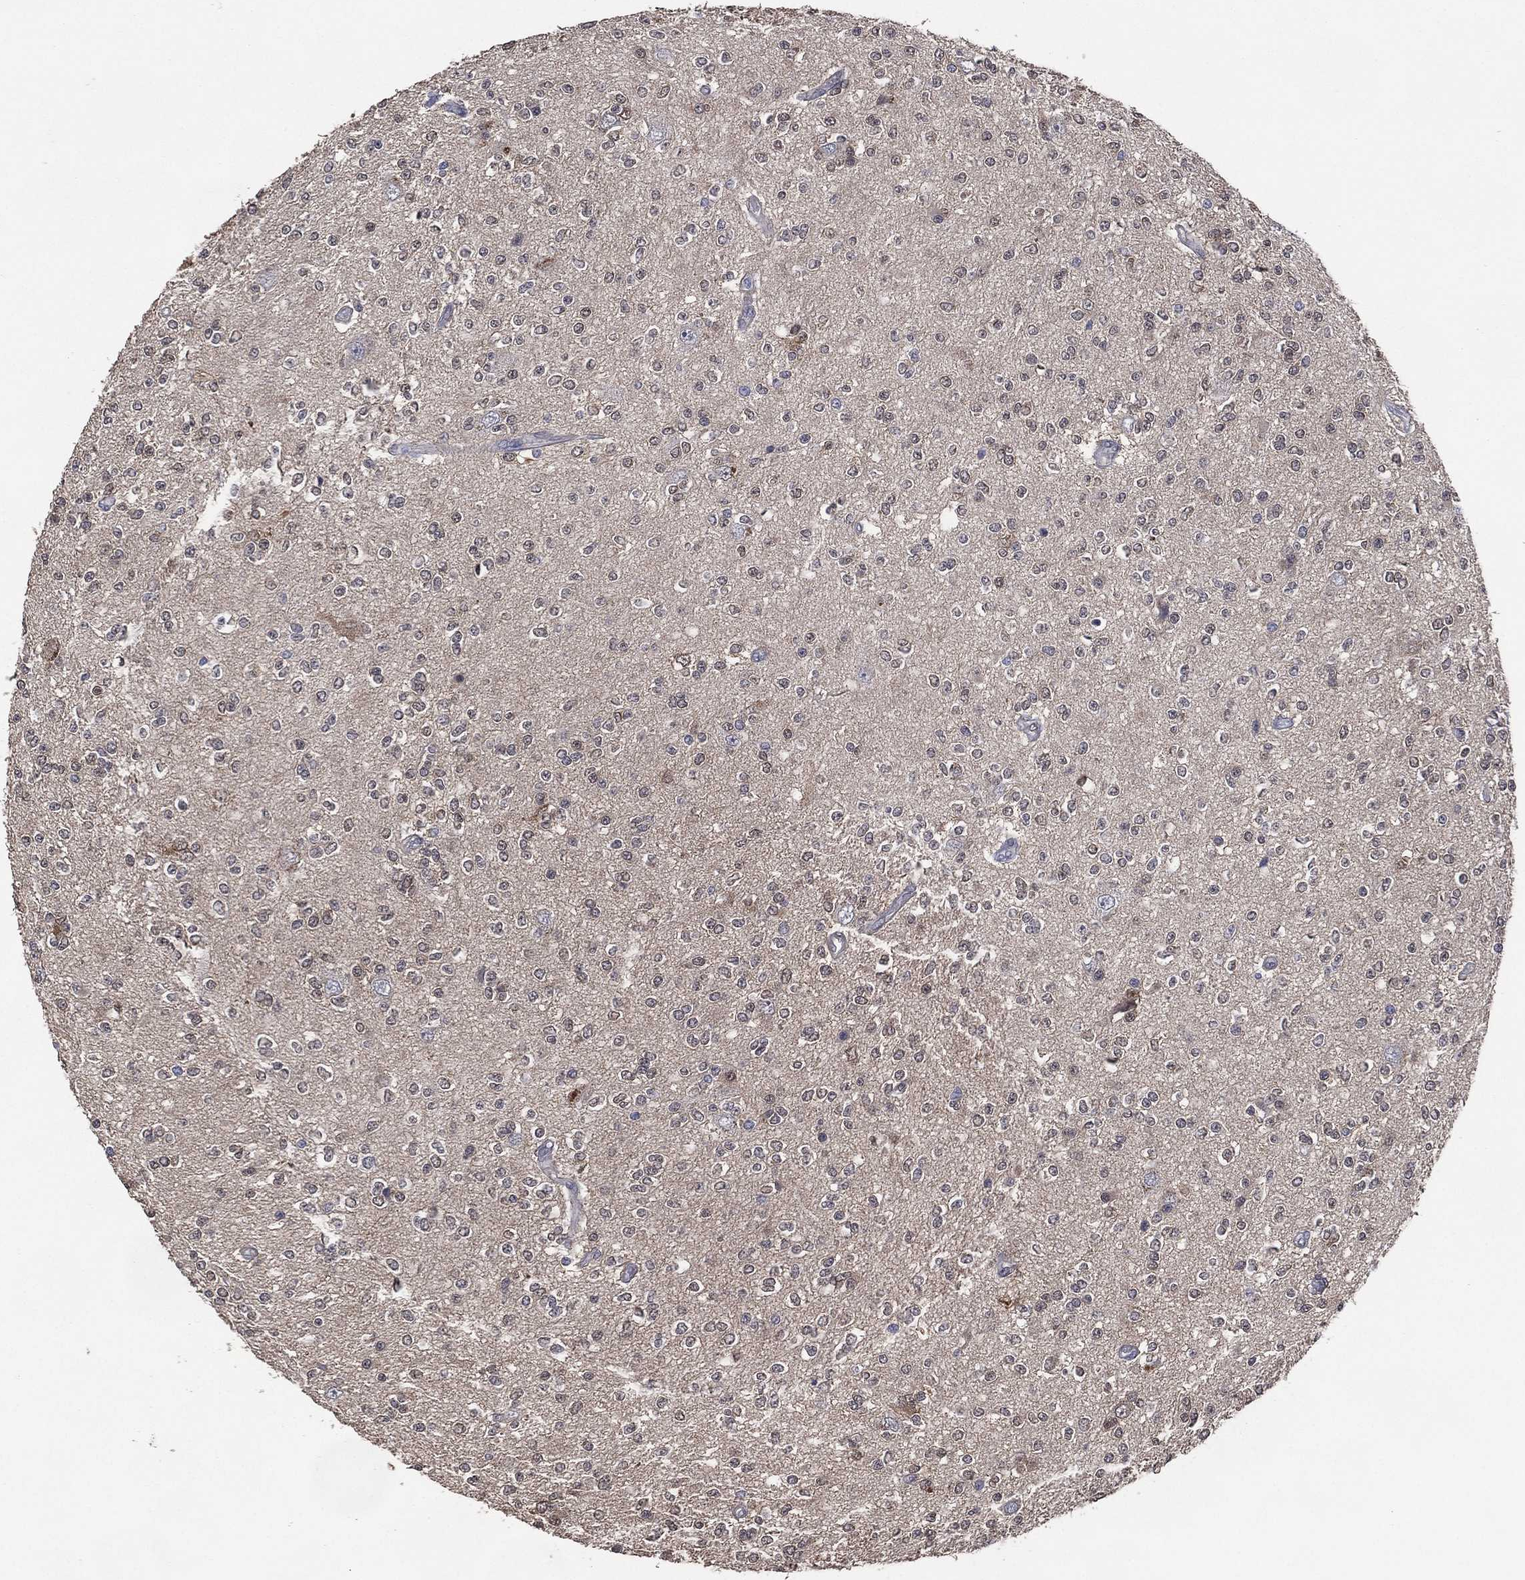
{"staining": {"intensity": "negative", "quantity": "none", "location": "none"}, "tissue": "glioma", "cell_type": "Tumor cells", "image_type": "cancer", "snomed": [{"axis": "morphology", "description": "Glioma, malignant, Low grade"}, {"axis": "topography", "description": "Brain"}], "caption": "Immunohistochemistry photomicrograph of glioma stained for a protein (brown), which reveals no positivity in tumor cells.", "gene": "AK1", "patient": {"sex": "male", "age": 67}}